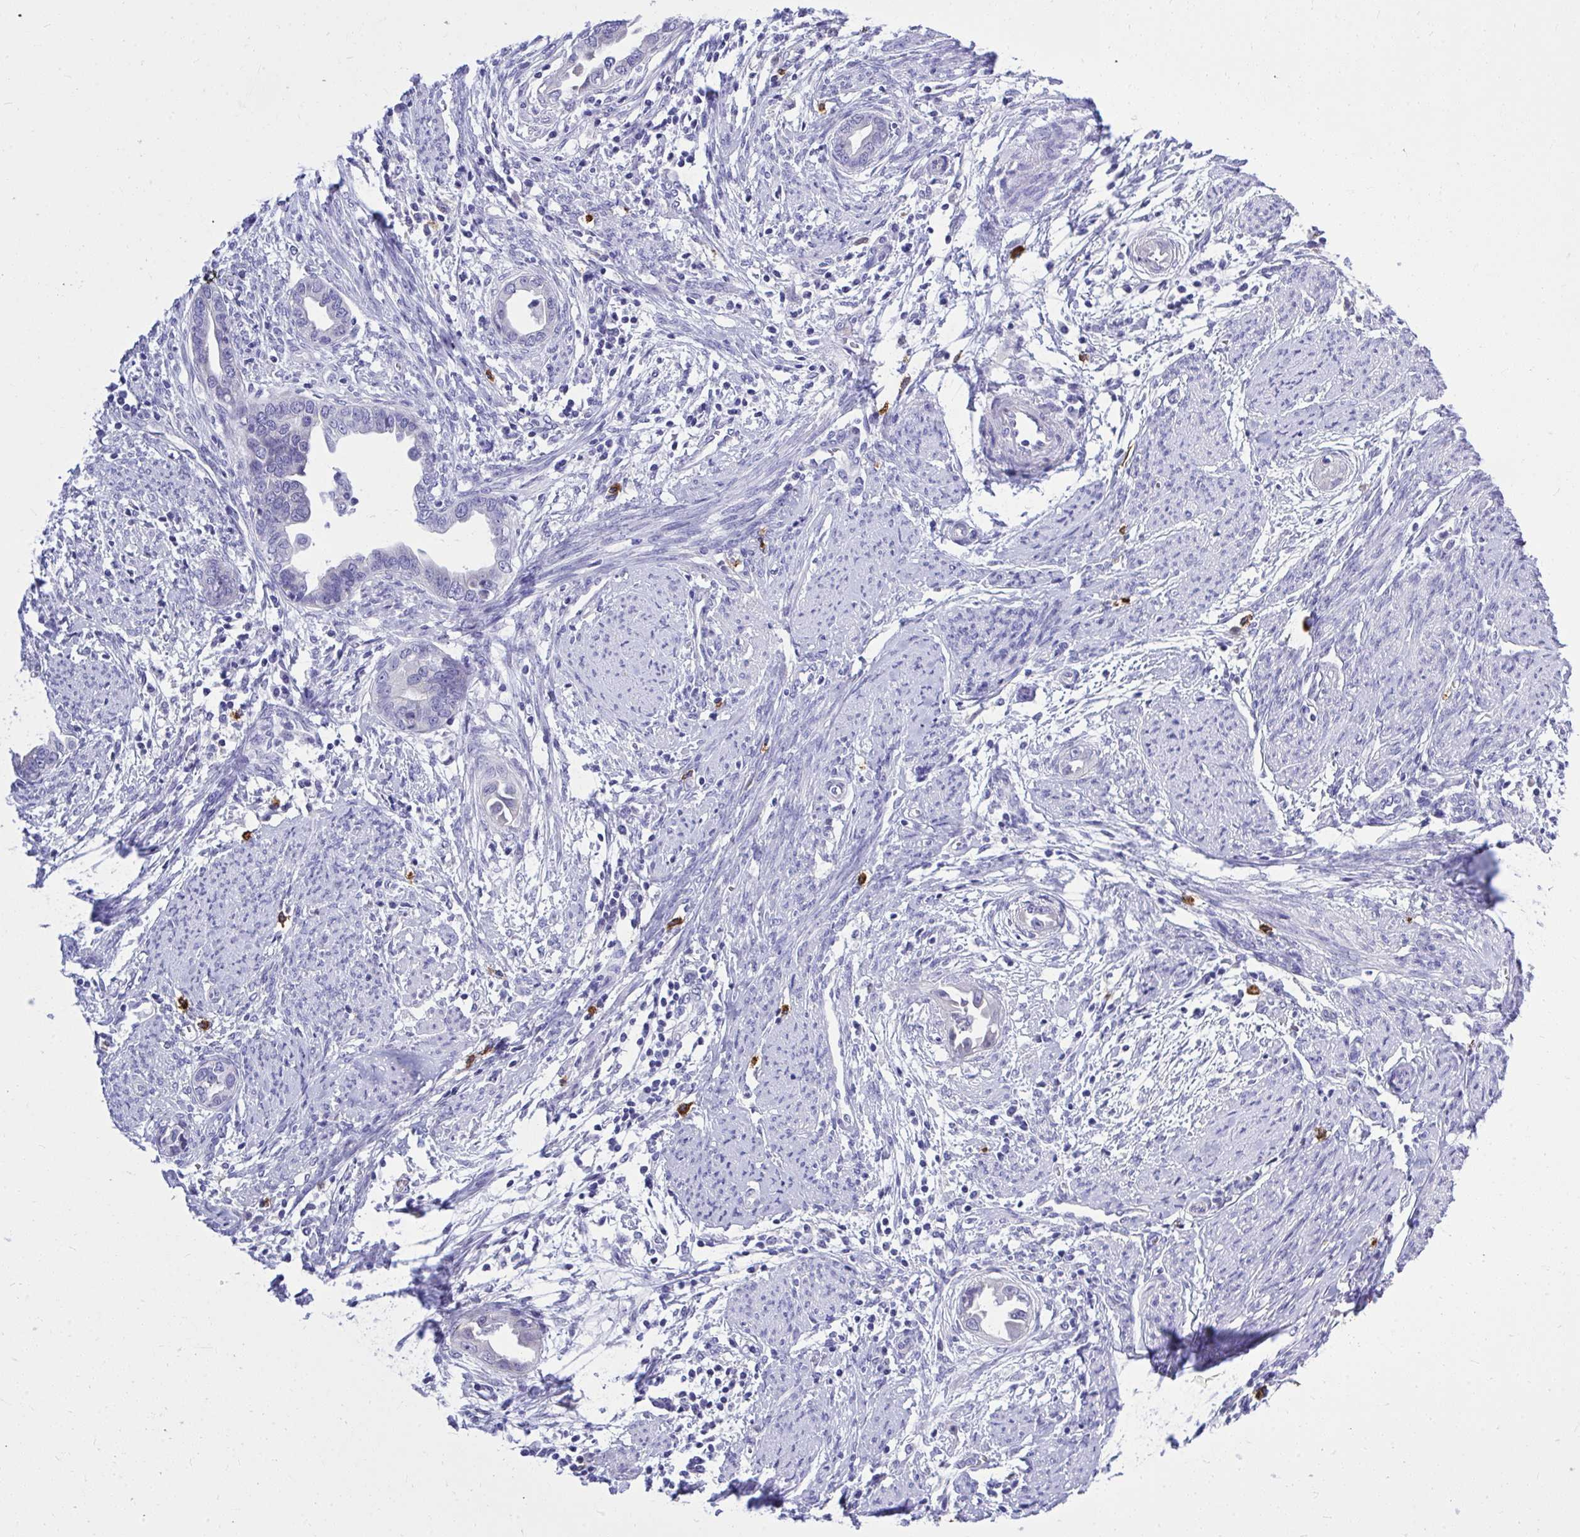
{"staining": {"intensity": "negative", "quantity": "none", "location": "none"}, "tissue": "endometrial cancer", "cell_type": "Tumor cells", "image_type": "cancer", "snomed": [{"axis": "morphology", "description": "Adenocarcinoma, NOS"}, {"axis": "topography", "description": "Endometrium"}], "caption": "Tumor cells are negative for protein expression in human endometrial adenocarcinoma.", "gene": "PSD", "patient": {"sex": "female", "age": 57}}